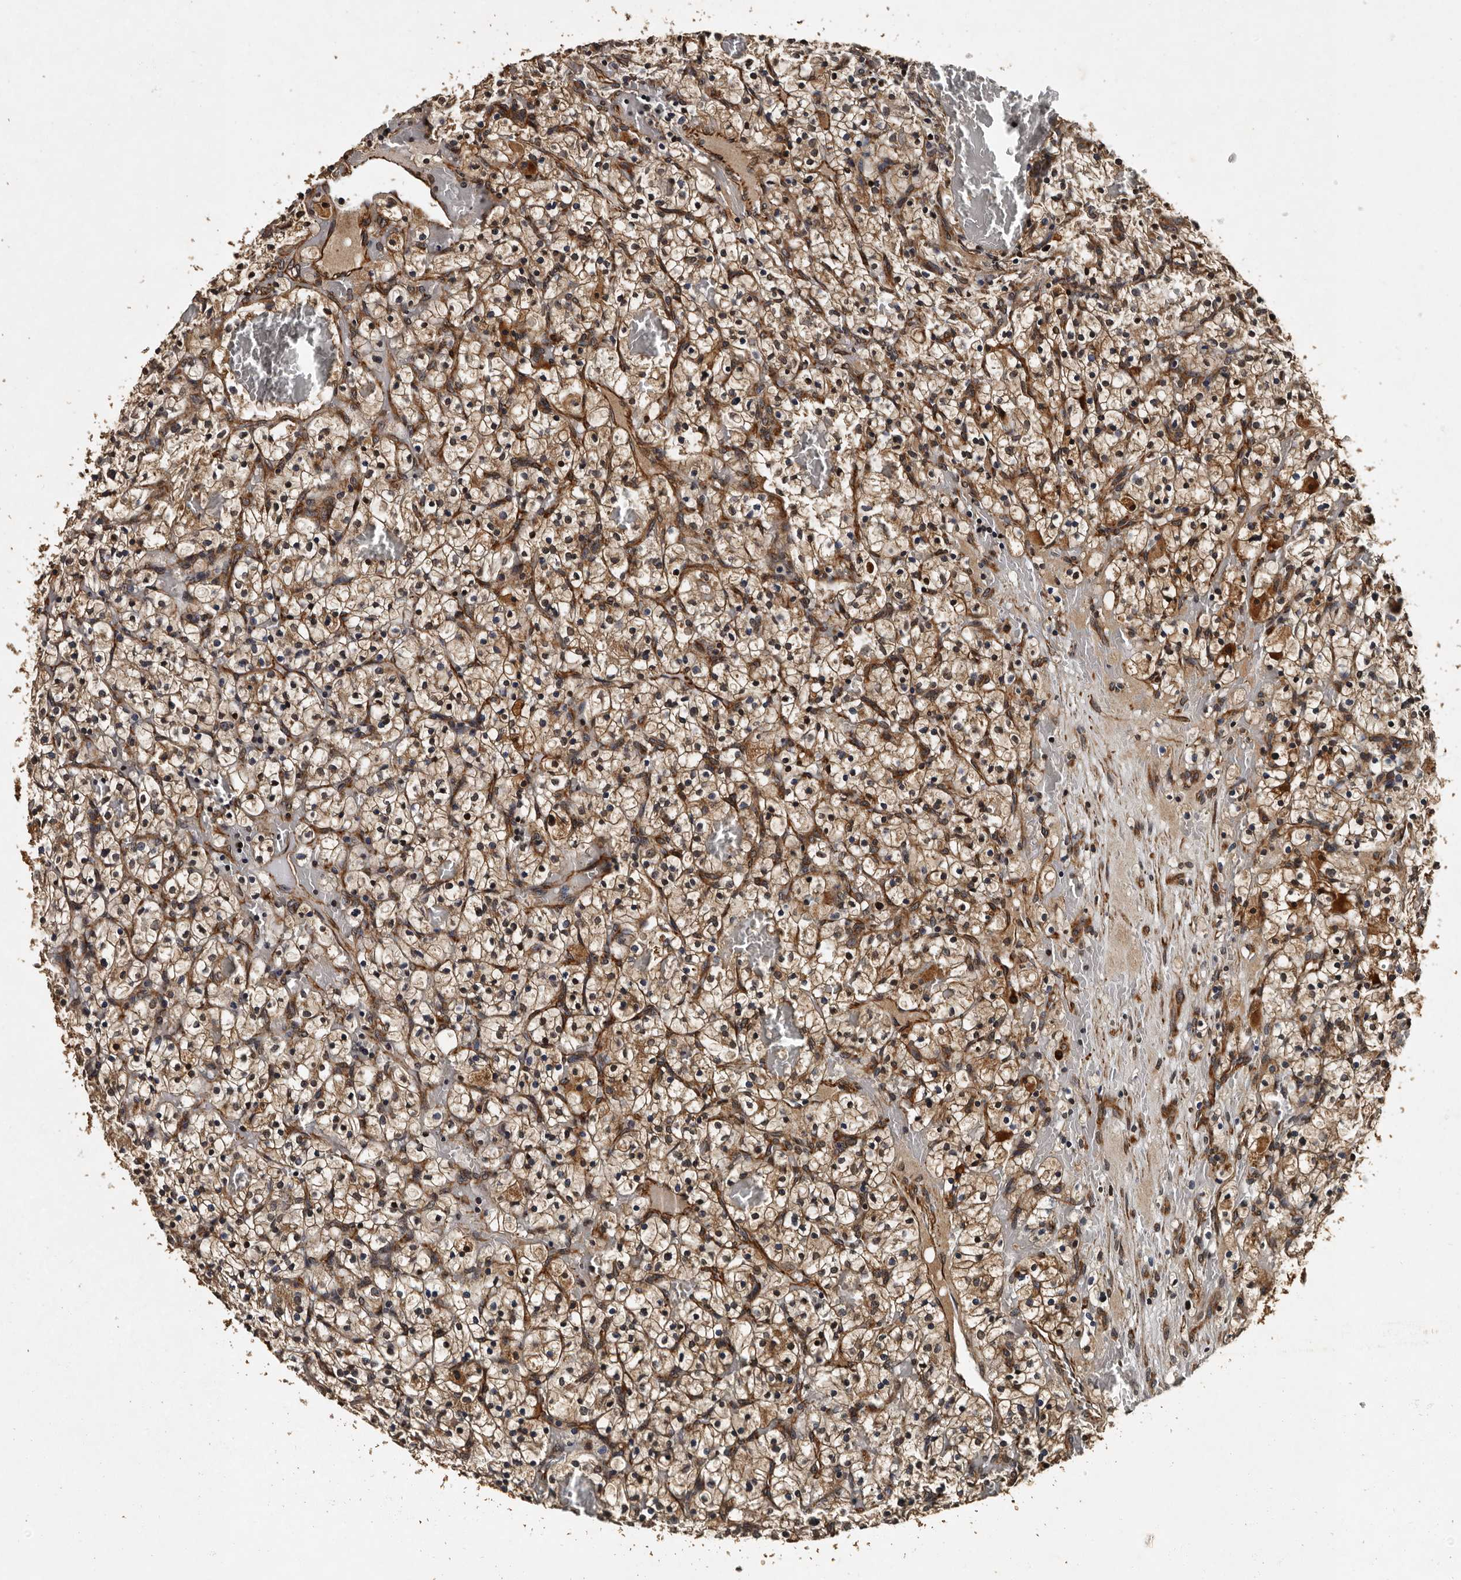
{"staining": {"intensity": "moderate", "quantity": ">75%", "location": "cytoplasmic/membranous"}, "tissue": "renal cancer", "cell_type": "Tumor cells", "image_type": "cancer", "snomed": [{"axis": "morphology", "description": "Adenocarcinoma, NOS"}, {"axis": "topography", "description": "Kidney"}], "caption": "Renal cancer stained with immunohistochemistry displays moderate cytoplasmic/membranous staining in about >75% of tumor cells. (DAB (3,3'-diaminobenzidine) IHC with brightfield microscopy, high magnification).", "gene": "CPNE3", "patient": {"sex": "female", "age": 57}}